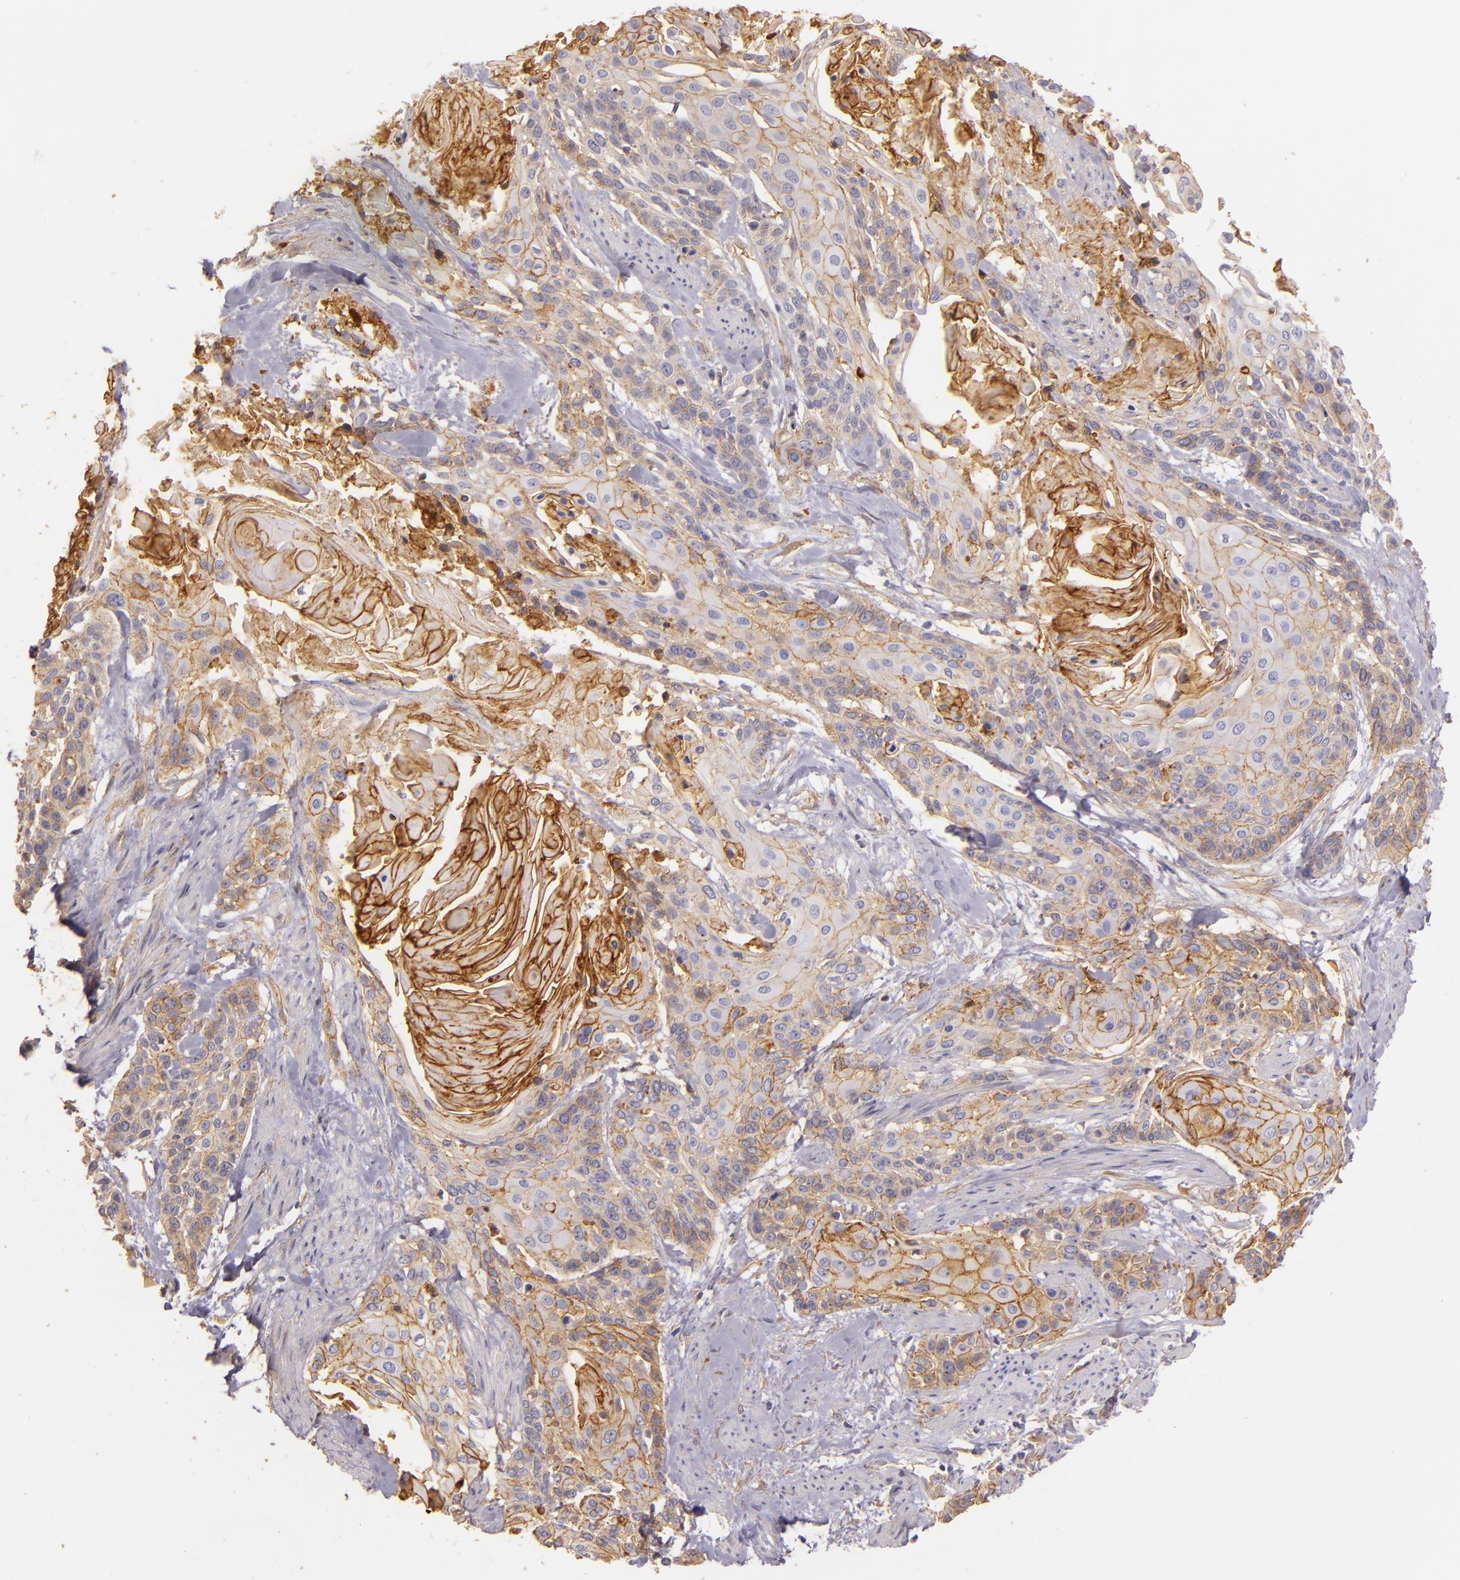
{"staining": {"intensity": "moderate", "quantity": "25%-75%", "location": "cytoplasmic/membranous"}, "tissue": "cervical cancer", "cell_type": "Tumor cells", "image_type": "cancer", "snomed": [{"axis": "morphology", "description": "Squamous cell carcinoma, NOS"}, {"axis": "topography", "description": "Cervix"}], "caption": "Moderate cytoplasmic/membranous protein staining is seen in about 25%-75% of tumor cells in cervical cancer.", "gene": "CTSF", "patient": {"sex": "female", "age": 57}}